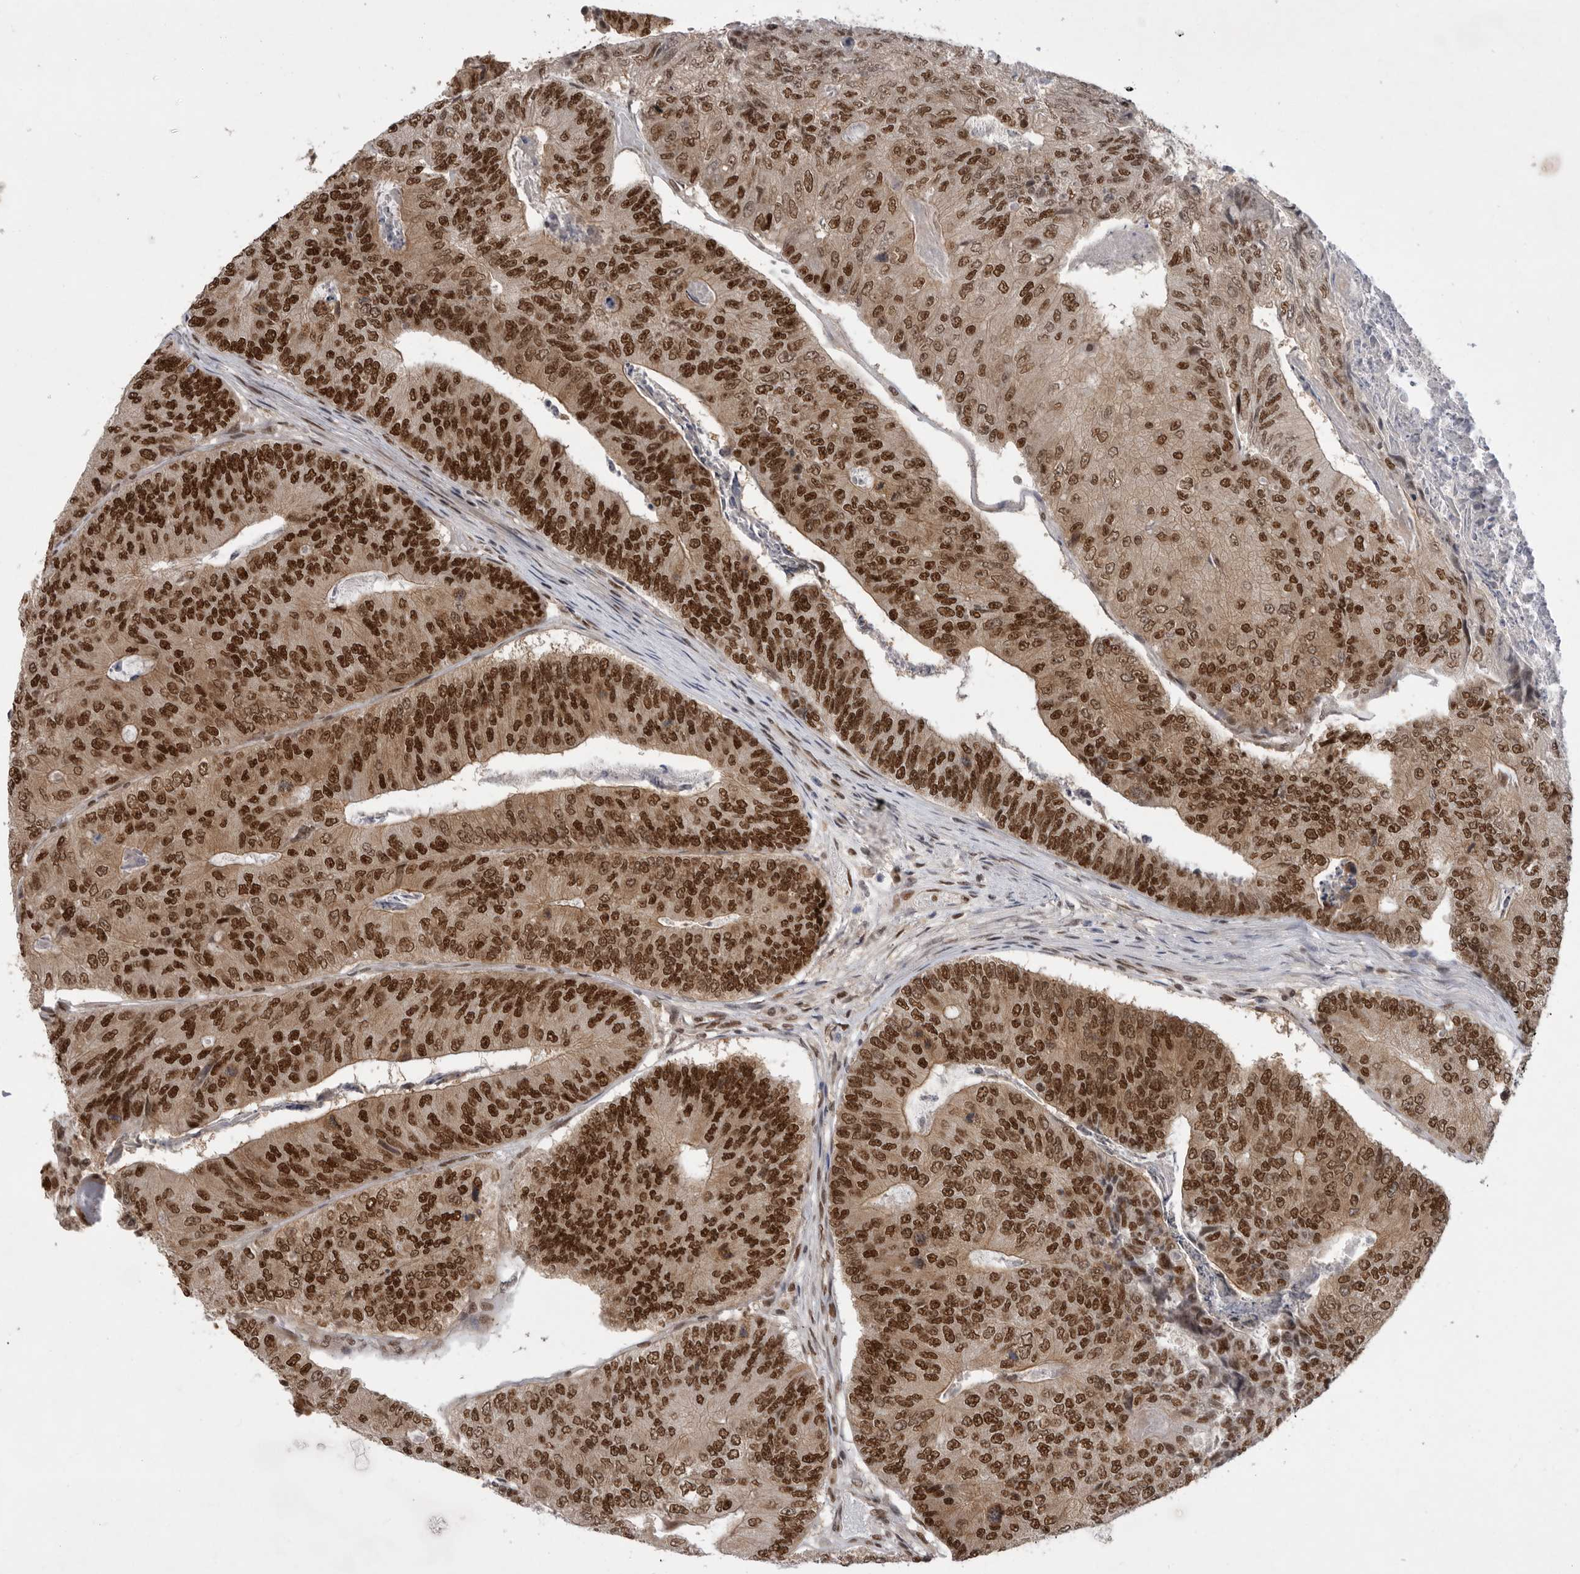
{"staining": {"intensity": "strong", "quantity": ">75%", "location": "nuclear"}, "tissue": "colorectal cancer", "cell_type": "Tumor cells", "image_type": "cancer", "snomed": [{"axis": "morphology", "description": "Adenocarcinoma, NOS"}, {"axis": "topography", "description": "Colon"}], "caption": "DAB (3,3'-diaminobenzidine) immunohistochemical staining of human colorectal cancer (adenocarcinoma) exhibits strong nuclear protein expression in approximately >75% of tumor cells. (DAB IHC, brown staining for protein, blue staining for nuclei).", "gene": "ZNF830", "patient": {"sex": "female", "age": 67}}